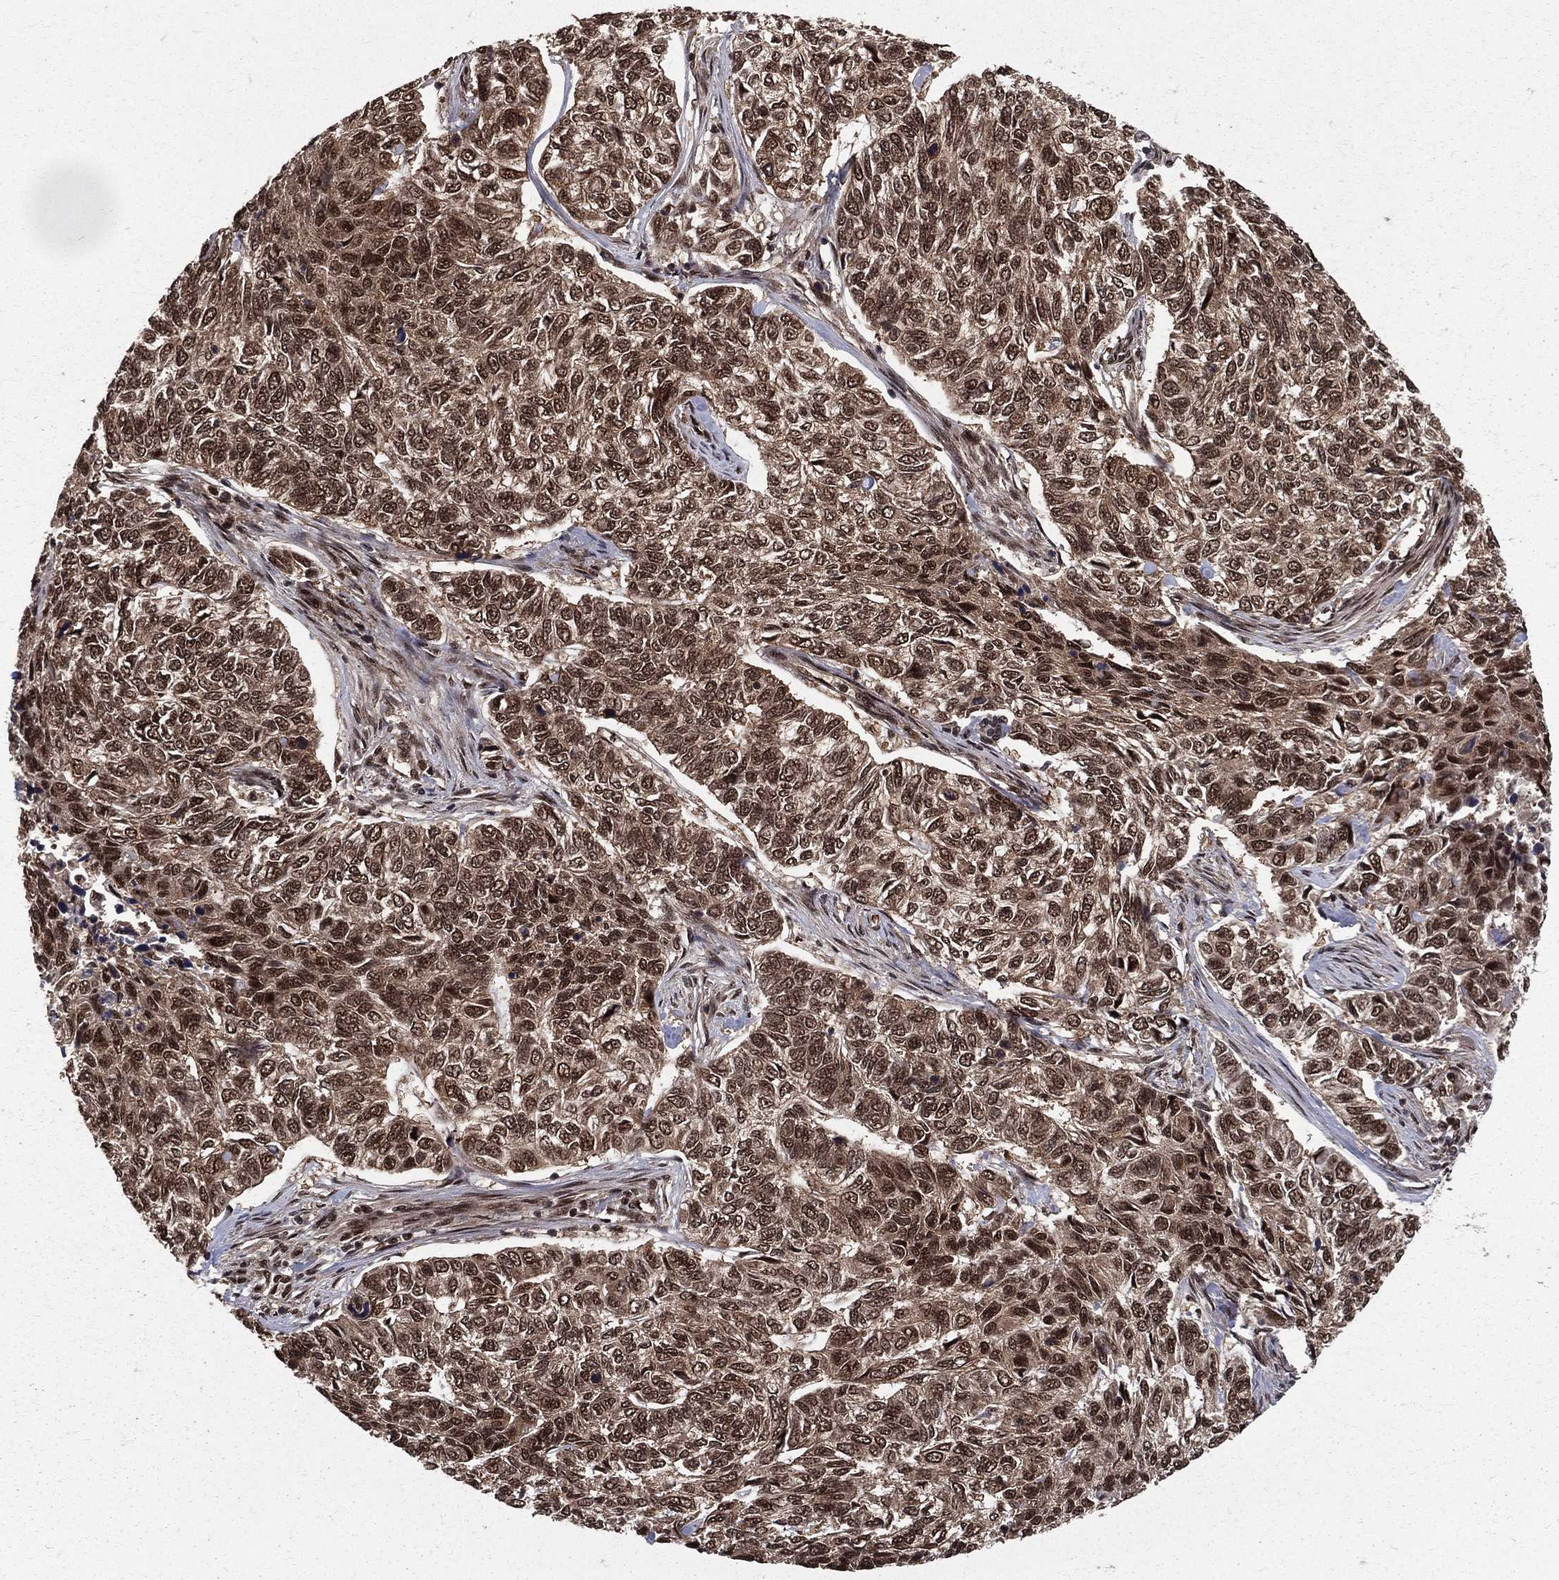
{"staining": {"intensity": "moderate", "quantity": ">75%", "location": "cytoplasmic/membranous,nuclear"}, "tissue": "skin cancer", "cell_type": "Tumor cells", "image_type": "cancer", "snomed": [{"axis": "morphology", "description": "Basal cell carcinoma"}, {"axis": "topography", "description": "Skin"}], "caption": "Moderate cytoplasmic/membranous and nuclear positivity is appreciated in approximately >75% of tumor cells in skin cancer (basal cell carcinoma).", "gene": "COPS4", "patient": {"sex": "female", "age": 65}}